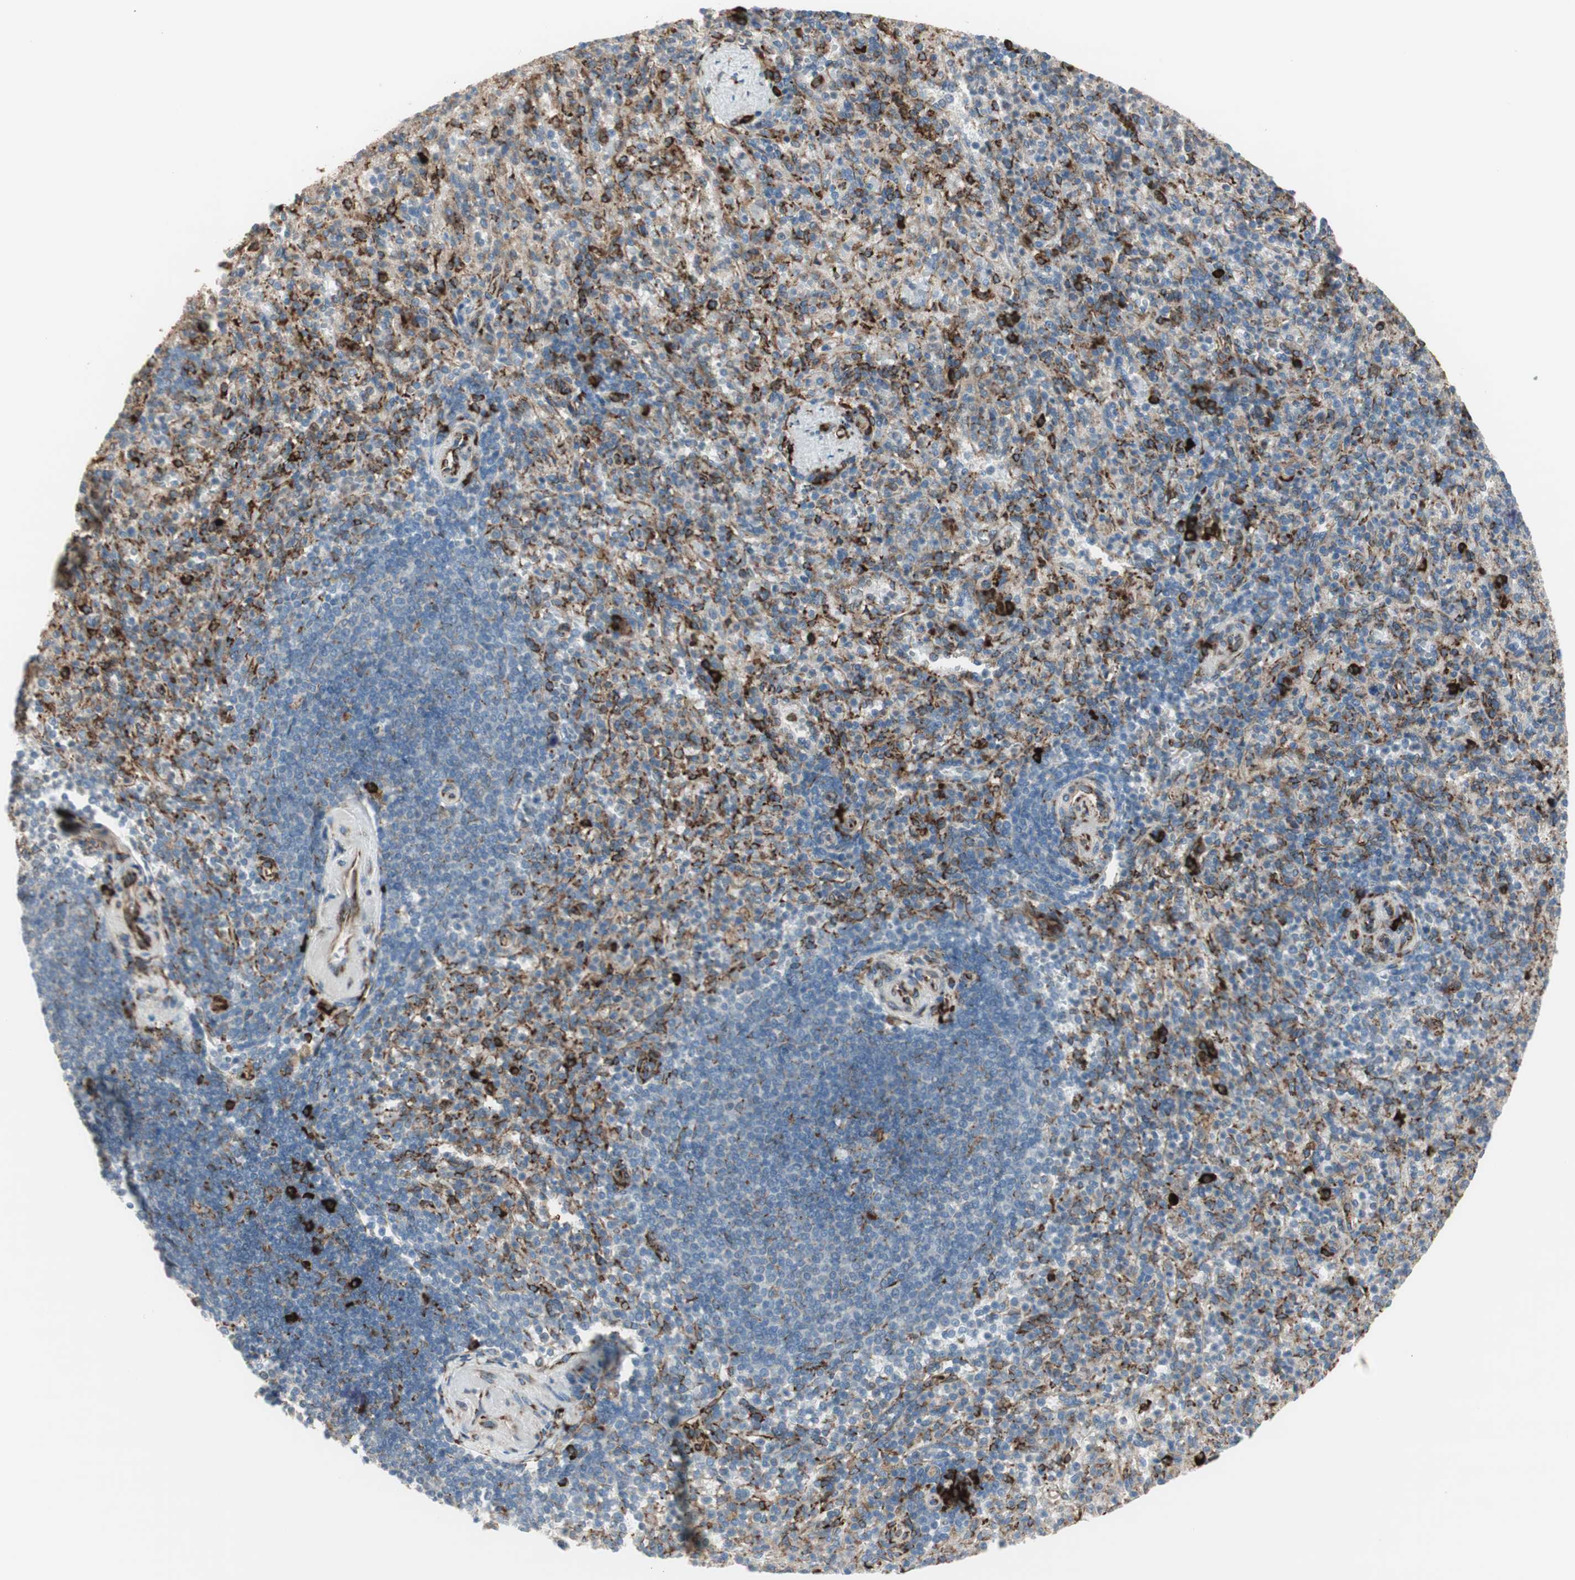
{"staining": {"intensity": "moderate", "quantity": "25%-75%", "location": "cytoplasmic/membranous"}, "tissue": "spleen", "cell_type": "Cells in red pulp", "image_type": "normal", "snomed": [{"axis": "morphology", "description": "Normal tissue, NOS"}, {"axis": "topography", "description": "Spleen"}], "caption": "Protein staining by immunohistochemistry displays moderate cytoplasmic/membranous positivity in approximately 25%-75% of cells in red pulp in unremarkable spleen.", "gene": "RRBP1", "patient": {"sex": "female", "age": 74}}